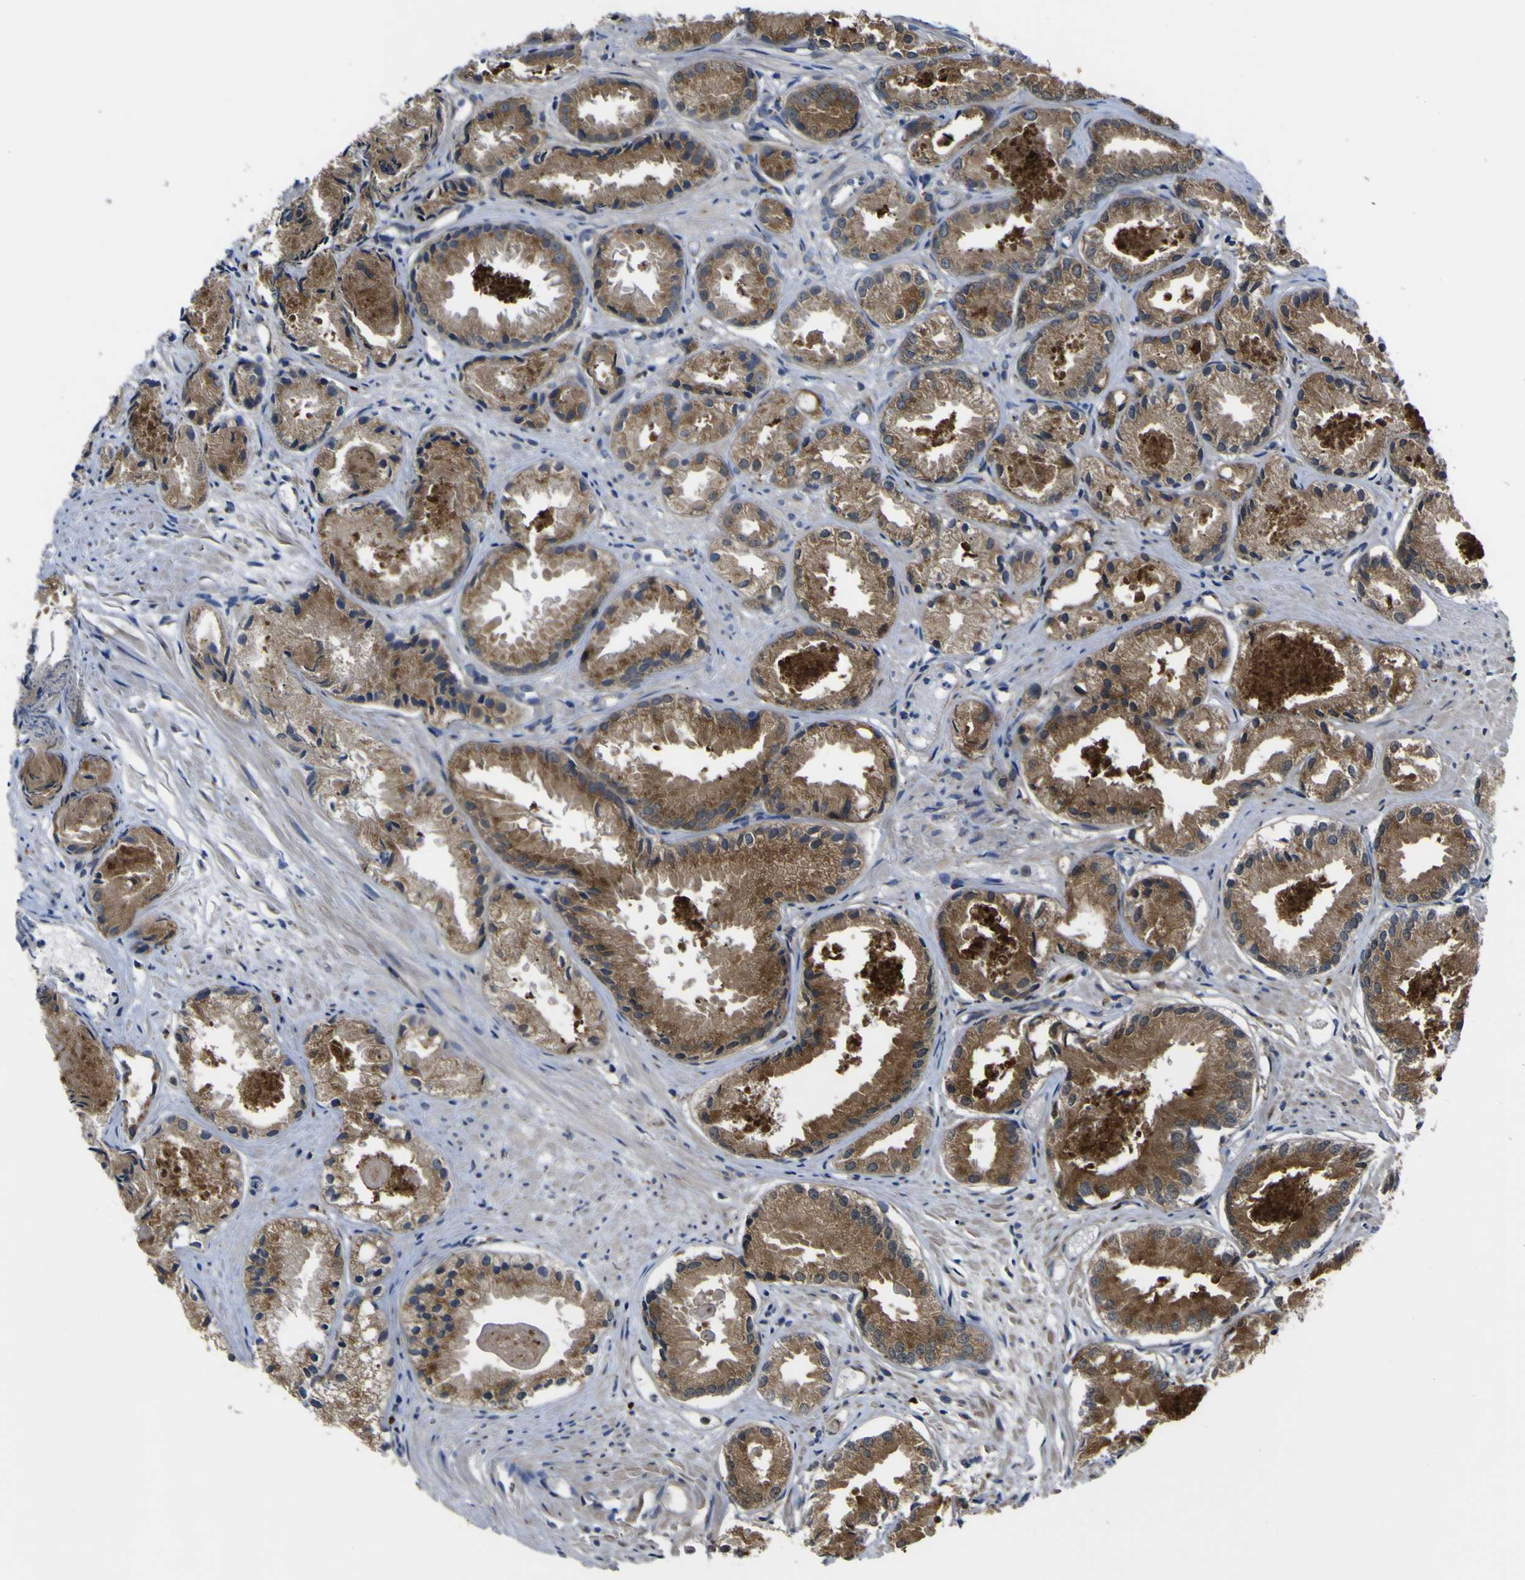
{"staining": {"intensity": "strong", "quantity": ">75%", "location": "cytoplasmic/membranous"}, "tissue": "prostate cancer", "cell_type": "Tumor cells", "image_type": "cancer", "snomed": [{"axis": "morphology", "description": "Adenocarcinoma, Low grade"}, {"axis": "topography", "description": "Prostate"}], "caption": "Brown immunohistochemical staining in prostate adenocarcinoma (low-grade) shows strong cytoplasmic/membranous expression in about >75% of tumor cells.", "gene": "CST3", "patient": {"sex": "male", "age": 72}}